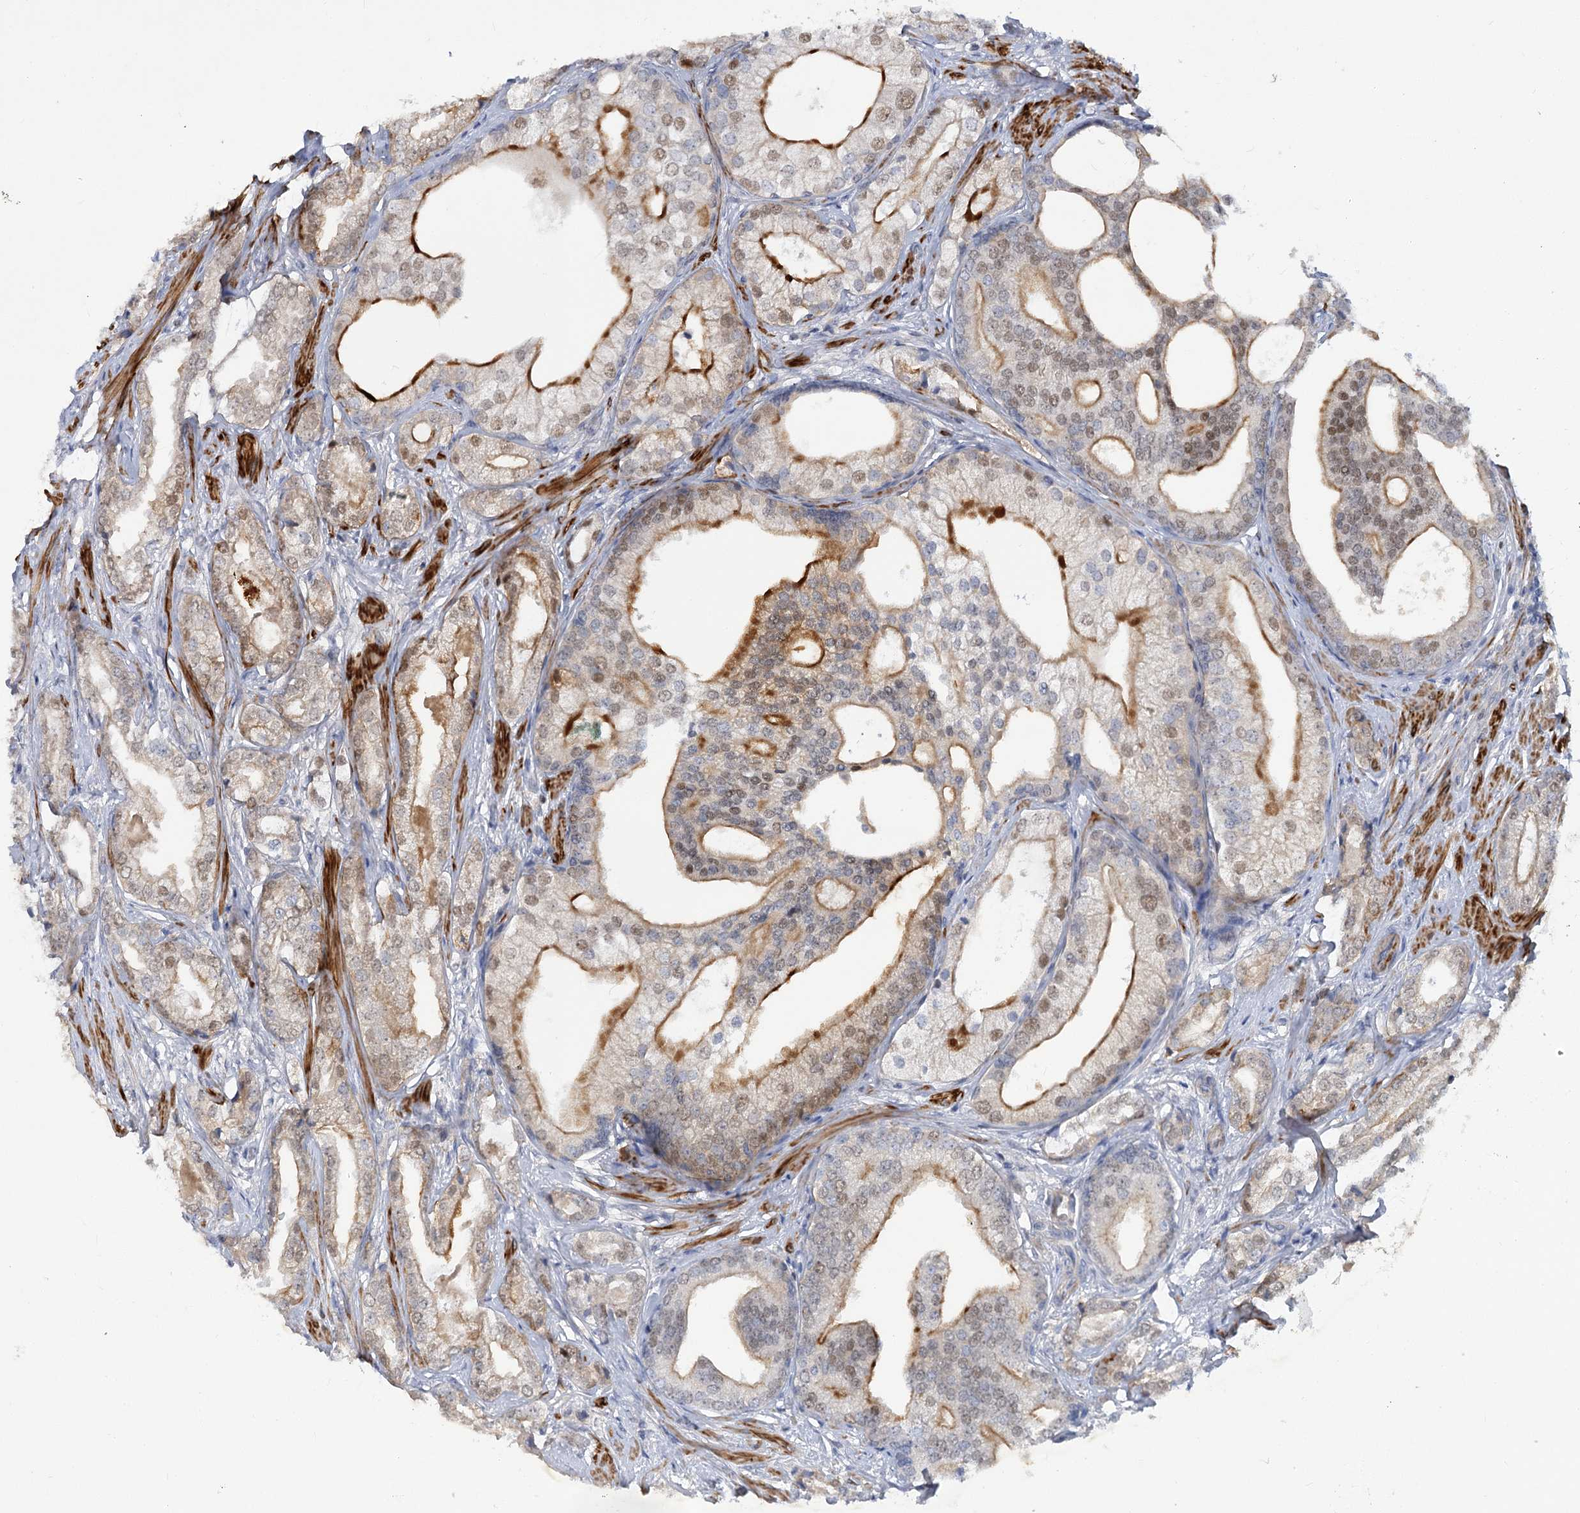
{"staining": {"intensity": "moderate", "quantity": "25%-75%", "location": "cytoplasmic/membranous,nuclear"}, "tissue": "prostate cancer", "cell_type": "Tumor cells", "image_type": "cancer", "snomed": [{"axis": "morphology", "description": "Adenocarcinoma, High grade"}, {"axis": "topography", "description": "Prostate"}], "caption": "The photomicrograph reveals staining of prostate cancer, revealing moderate cytoplasmic/membranous and nuclear protein expression (brown color) within tumor cells. The protein of interest is stained brown, and the nuclei are stained in blue (DAB (3,3'-diaminobenzidine) IHC with brightfield microscopy, high magnification).", "gene": "ARSI", "patient": {"sex": "male", "age": 60}}